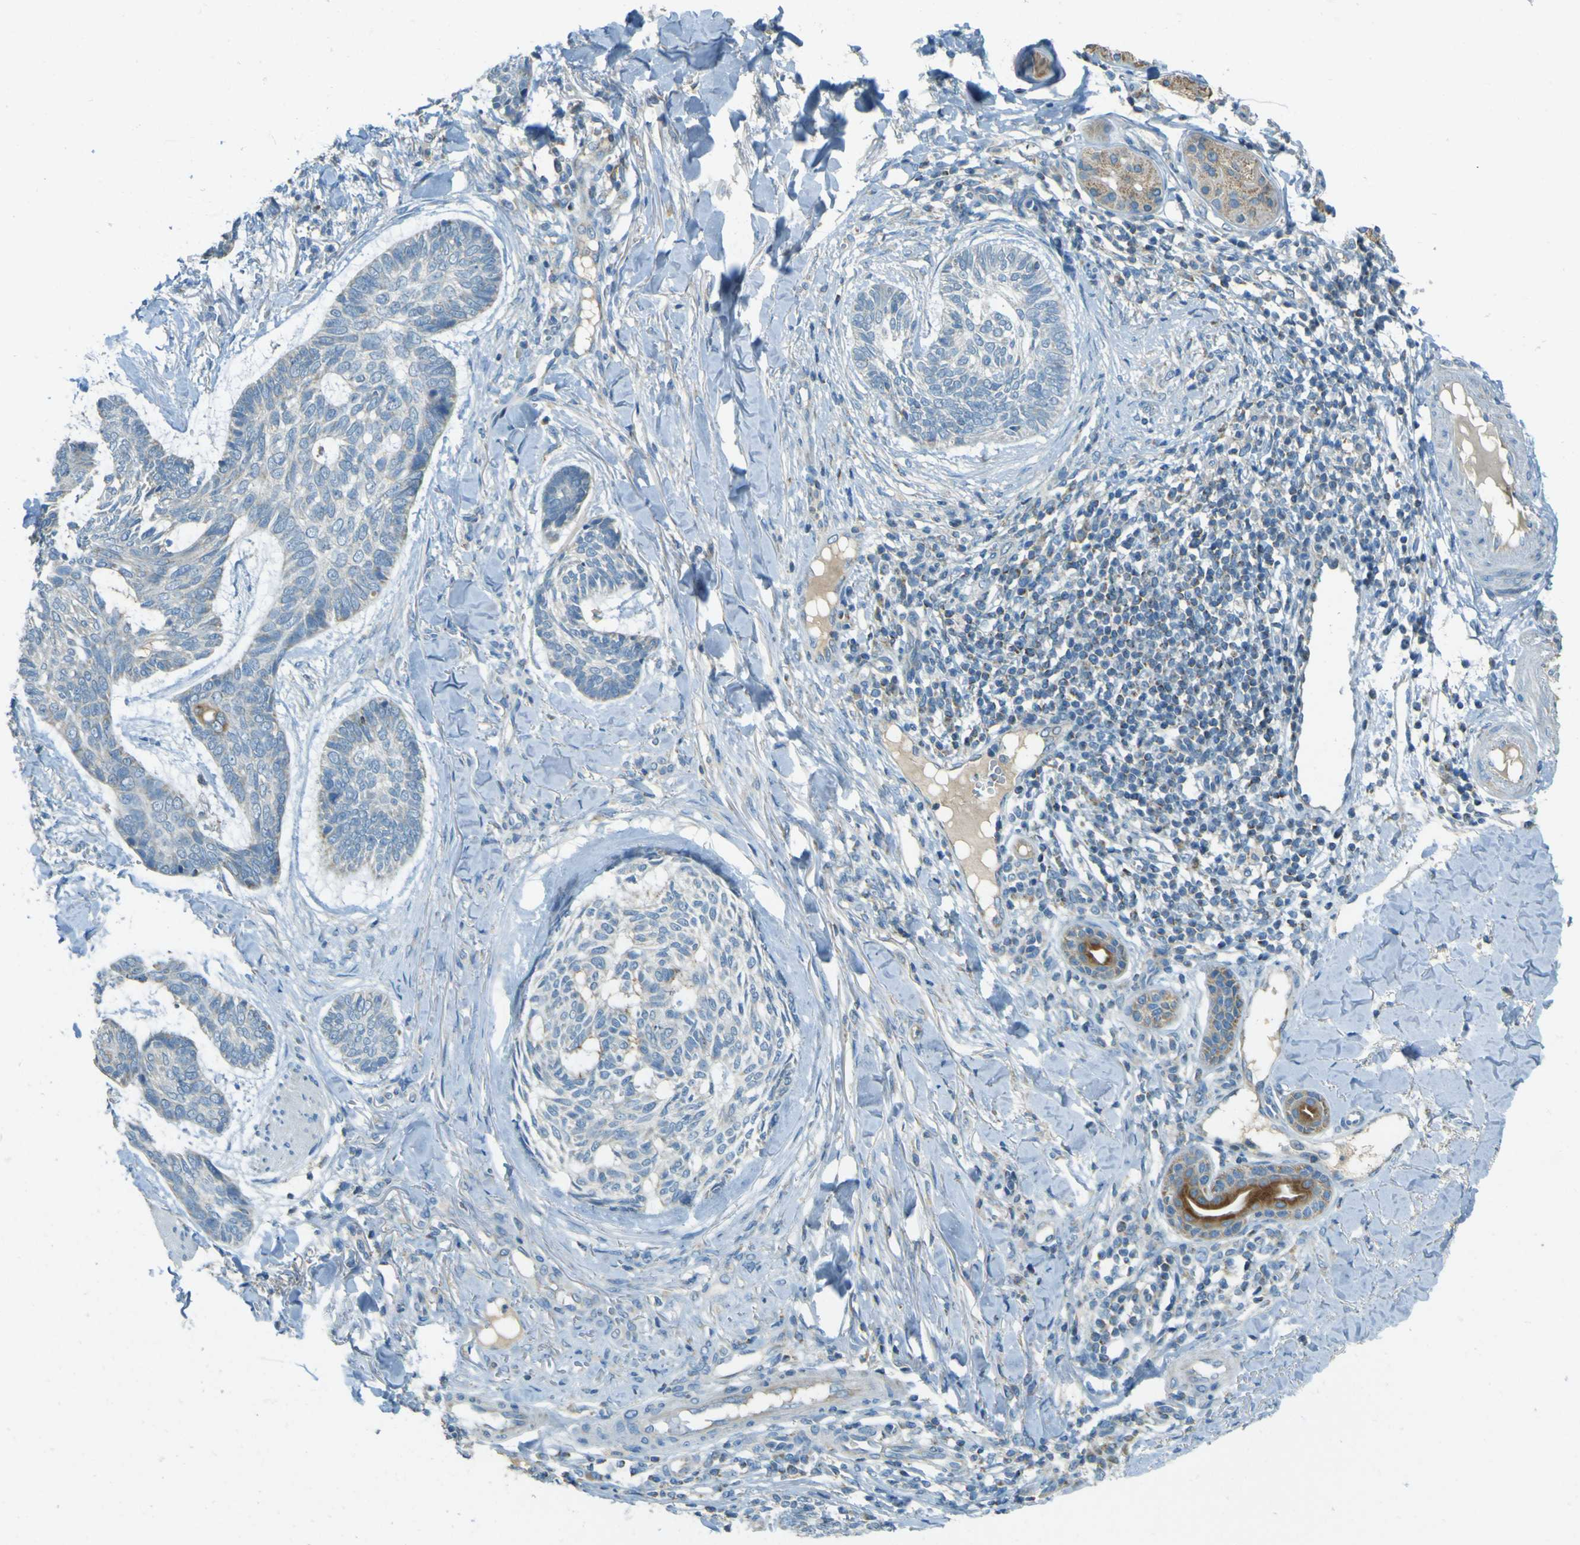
{"staining": {"intensity": "negative", "quantity": "none", "location": "none"}, "tissue": "skin cancer", "cell_type": "Tumor cells", "image_type": "cancer", "snomed": [{"axis": "morphology", "description": "Basal cell carcinoma"}, {"axis": "topography", "description": "Skin"}], "caption": "The immunohistochemistry histopathology image has no significant positivity in tumor cells of skin basal cell carcinoma tissue.", "gene": "FKTN", "patient": {"sex": "male", "age": 43}}